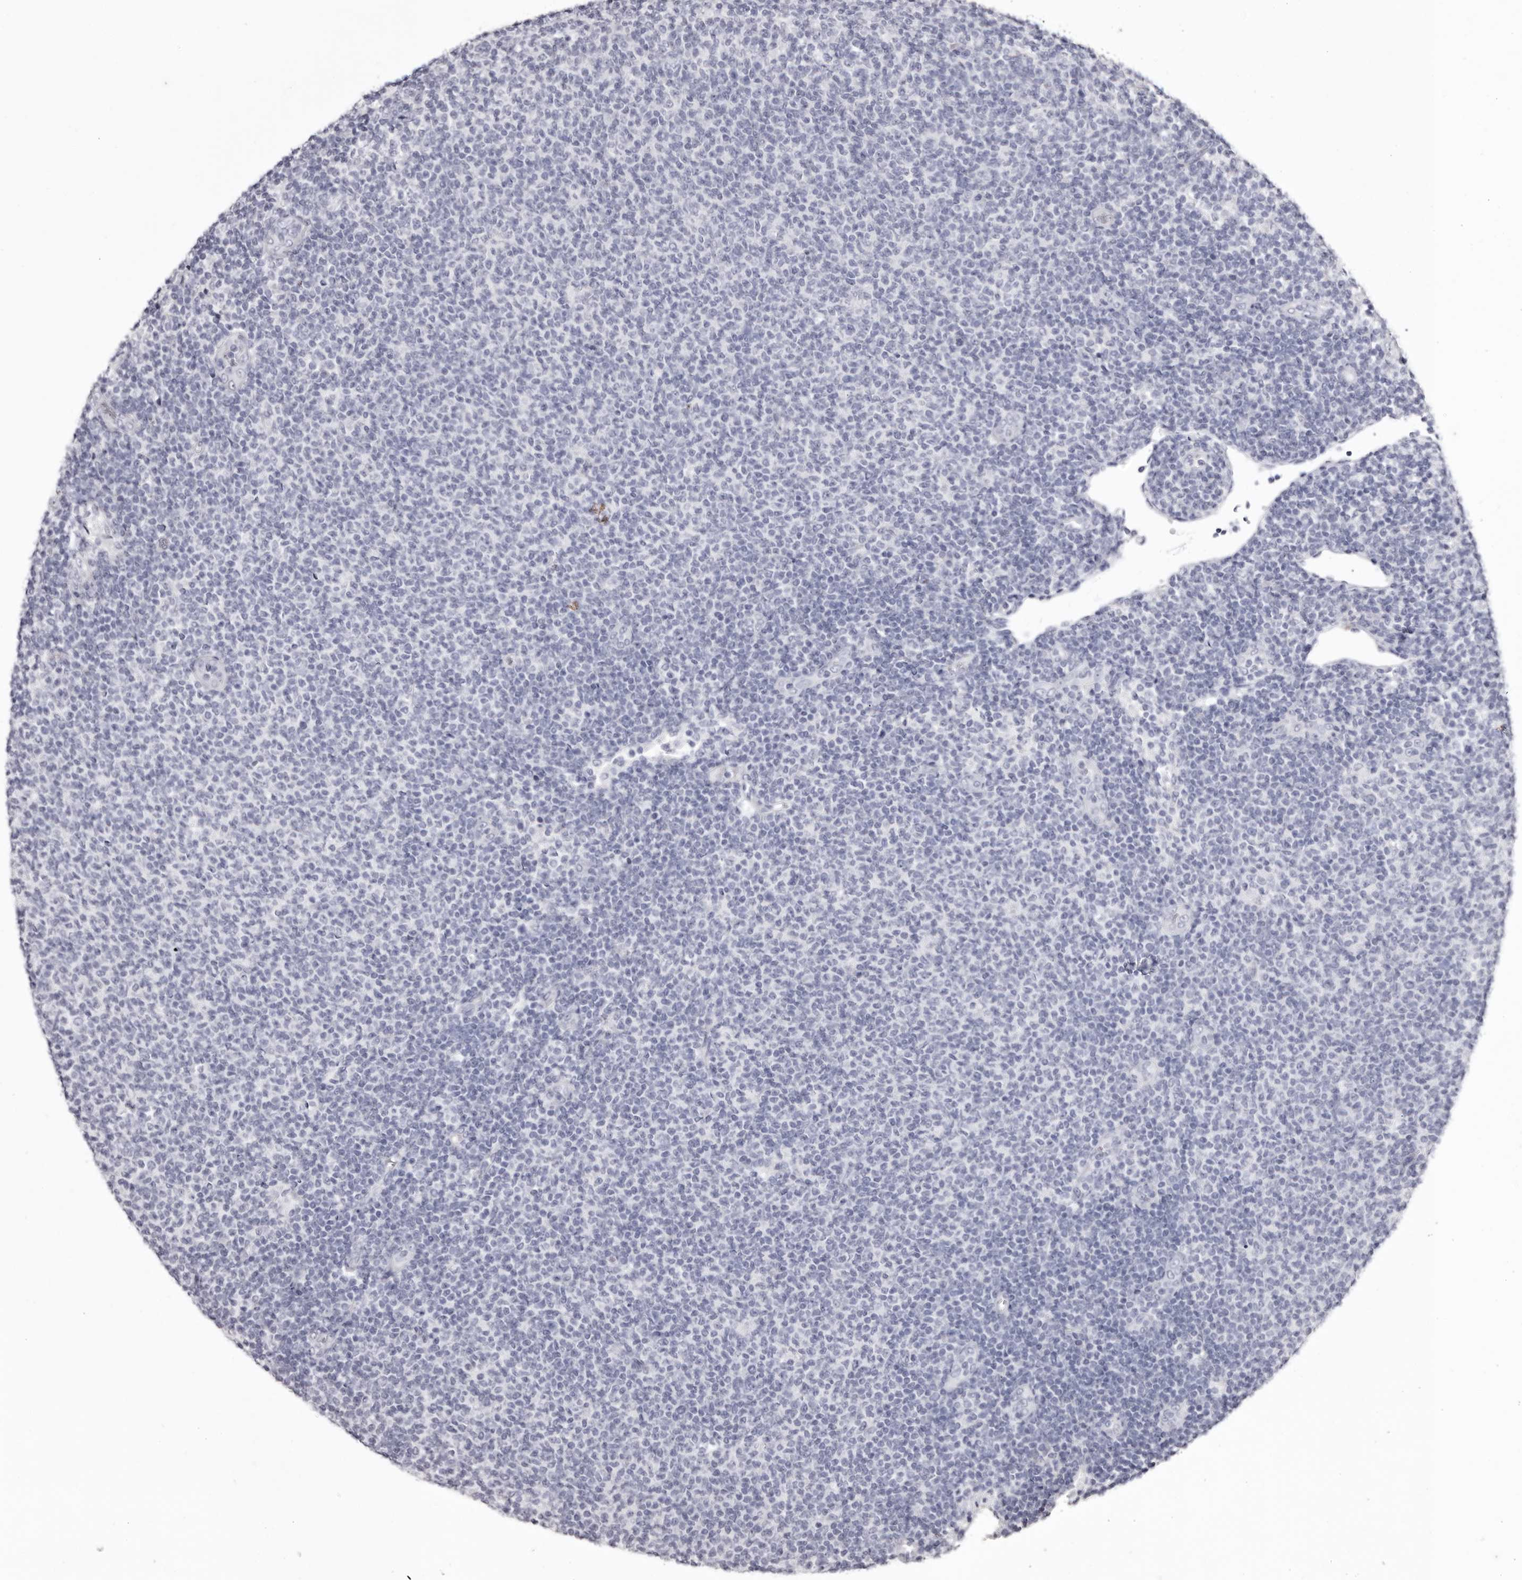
{"staining": {"intensity": "negative", "quantity": "none", "location": "none"}, "tissue": "lymphoma", "cell_type": "Tumor cells", "image_type": "cancer", "snomed": [{"axis": "morphology", "description": "Malignant lymphoma, non-Hodgkin's type, Low grade"}, {"axis": "topography", "description": "Lymph node"}], "caption": "The IHC histopathology image has no significant staining in tumor cells of malignant lymphoma, non-Hodgkin's type (low-grade) tissue.", "gene": "CA6", "patient": {"sex": "male", "age": 66}}